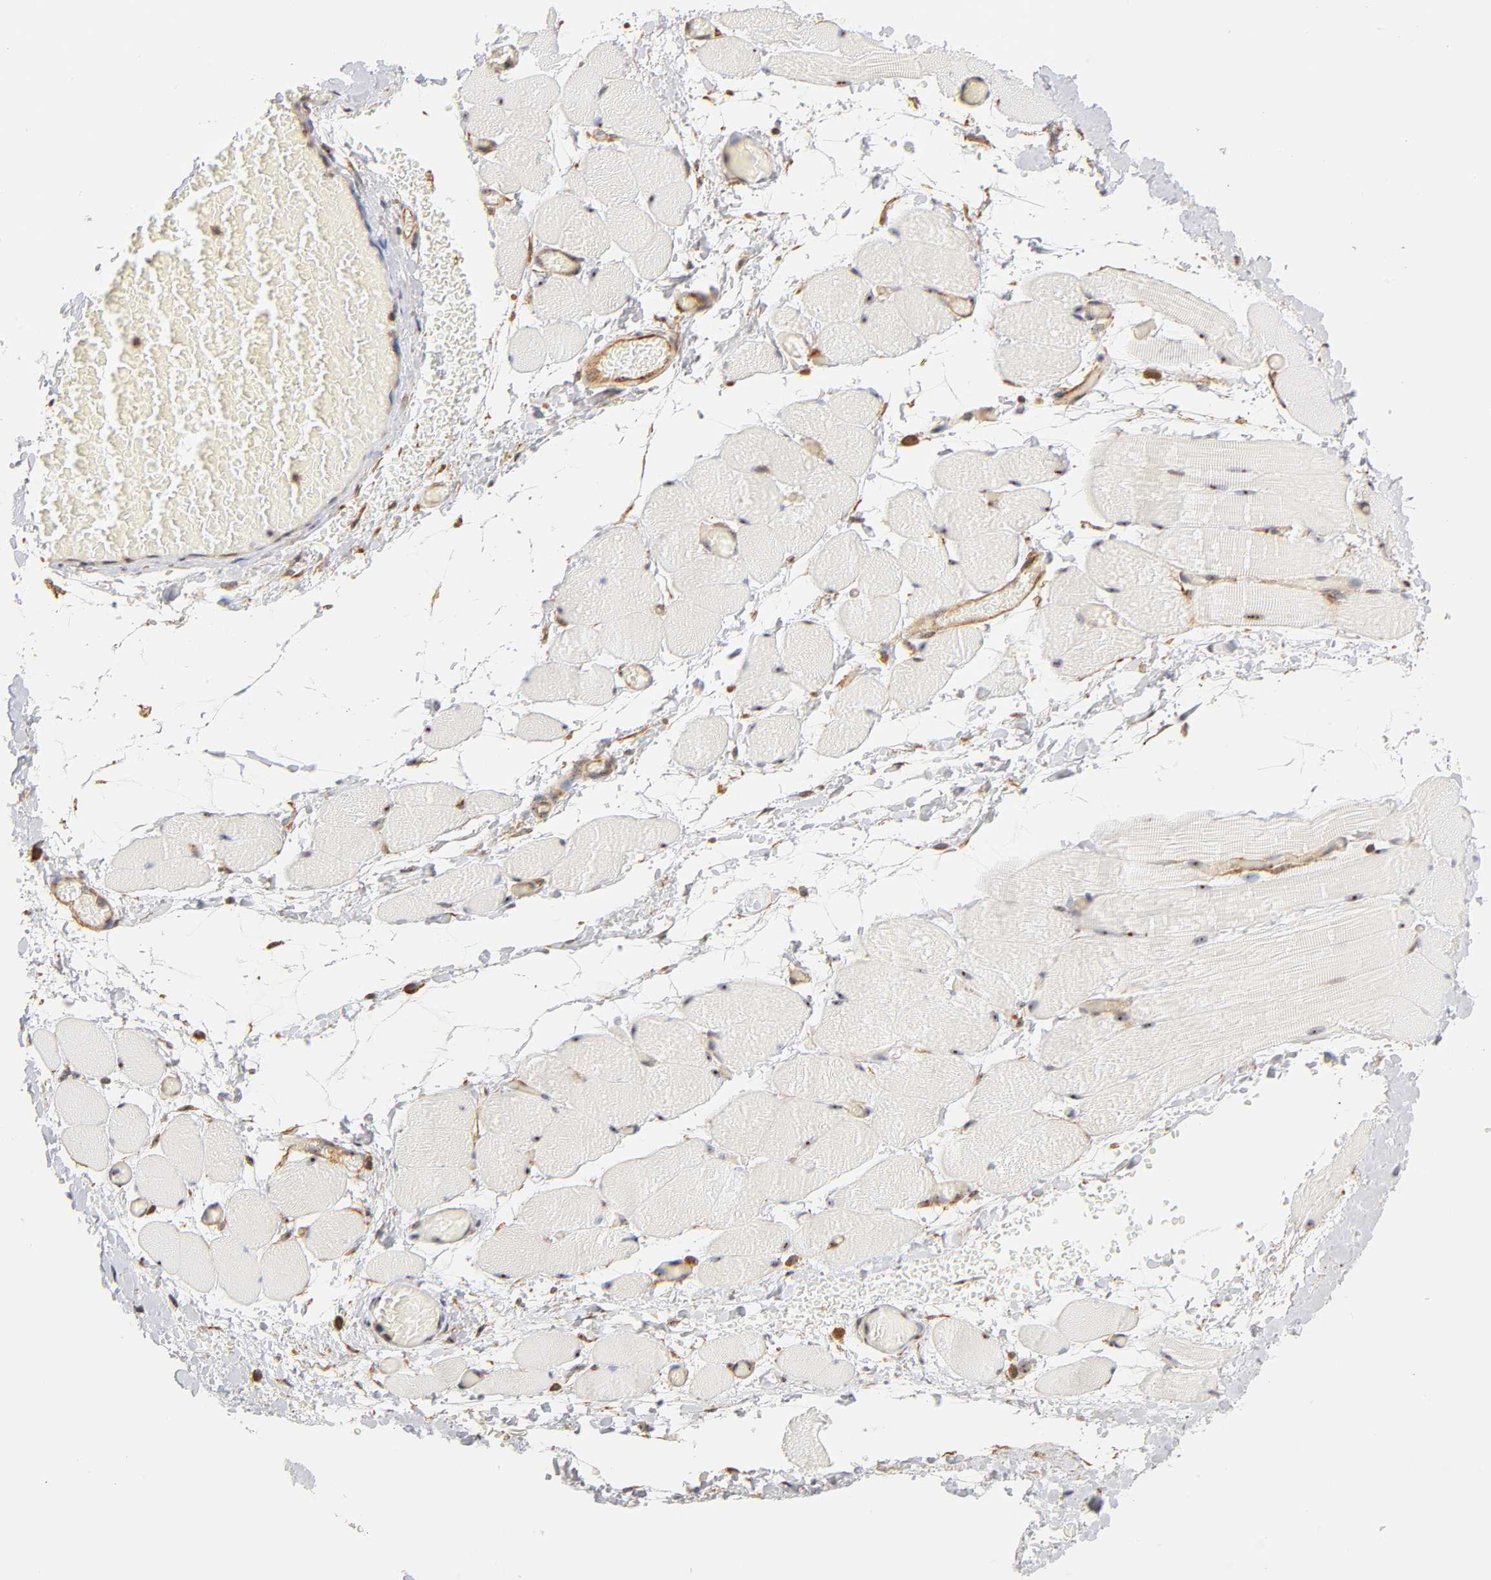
{"staining": {"intensity": "strong", "quantity": "25%-75%", "location": "nuclear"}, "tissue": "skeletal muscle", "cell_type": "Myocytes", "image_type": "normal", "snomed": [{"axis": "morphology", "description": "Normal tissue, NOS"}, {"axis": "topography", "description": "Skeletal muscle"}, {"axis": "topography", "description": "Soft tissue"}], "caption": "Immunohistochemistry (IHC) staining of benign skeletal muscle, which demonstrates high levels of strong nuclear expression in approximately 25%-75% of myocytes indicating strong nuclear protein expression. The staining was performed using DAB (brown) for protein detection and nuclei were counterstained in hematoxylin (blue).", "gene": "PLD1", "patient": {"sex": "female", "age": 58}}